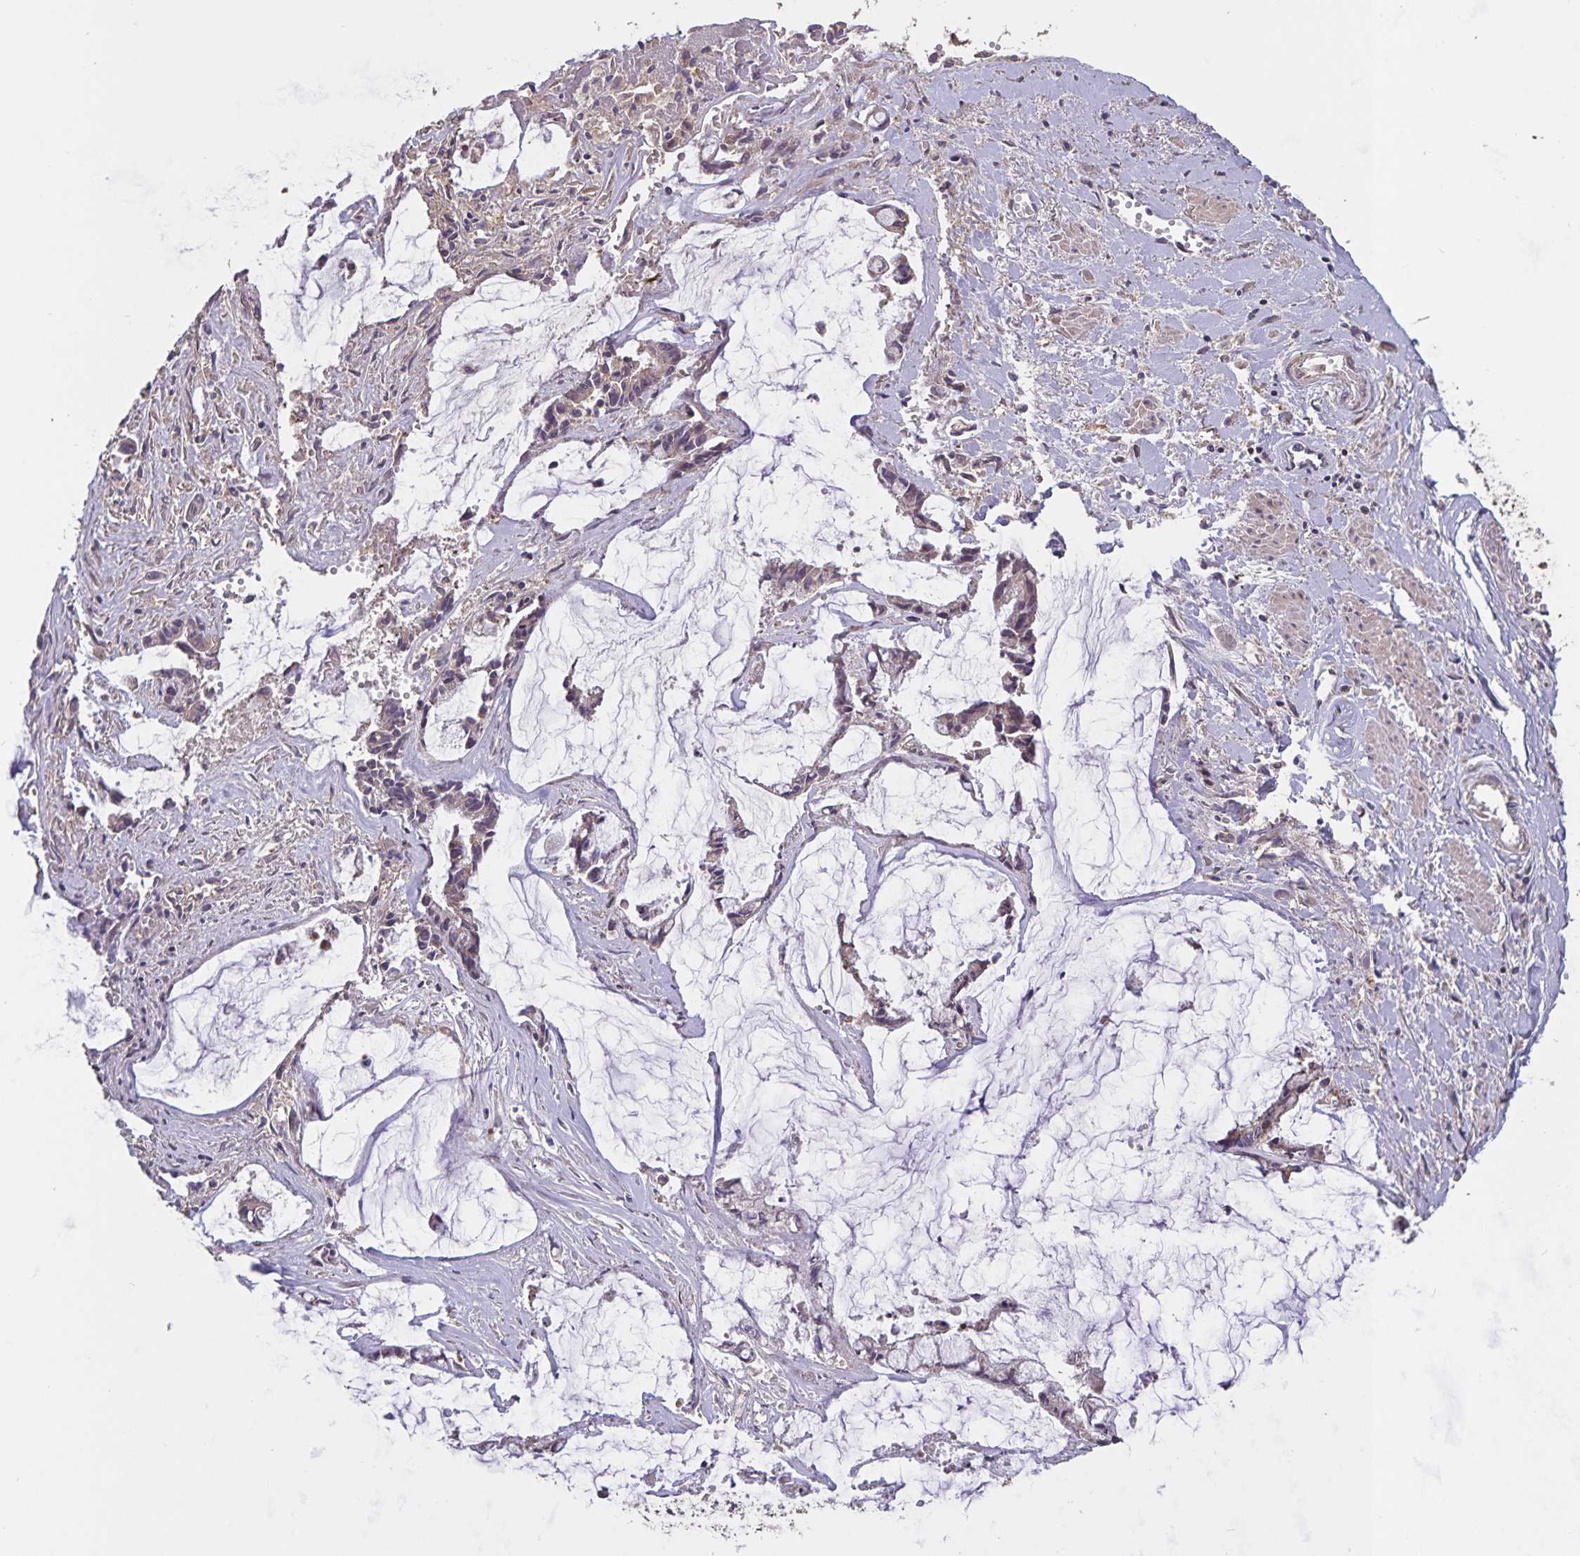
{"staining": {"intensity": "weak", "quantity": "<25%", "location": "cytoplasmic/membranous"}, "tissue": "ovarian cancer", "cell_type": "Tumor cells", "image_type": "cancer", "snomed": [{"axis": "morphology", "description": "Cystadenocarcinoma, mucinous, NOS"}, {"axis": "topography", "description": "Ovary"}], "caption": "IHC micrograph of neoplastic tissue: human mucinous cystadenocarcinoma (ovarian) stained with DAB (3,3'-diaminobenzidine) exhibits no significant protein expression in tumor cells. (Stains: DAB IHC with hematoxylin counter stain, Microscopy: brightfield microscopy at high magnification).", "gene": "FBXL16", "patient": {"sex": "female", "age": 90}}